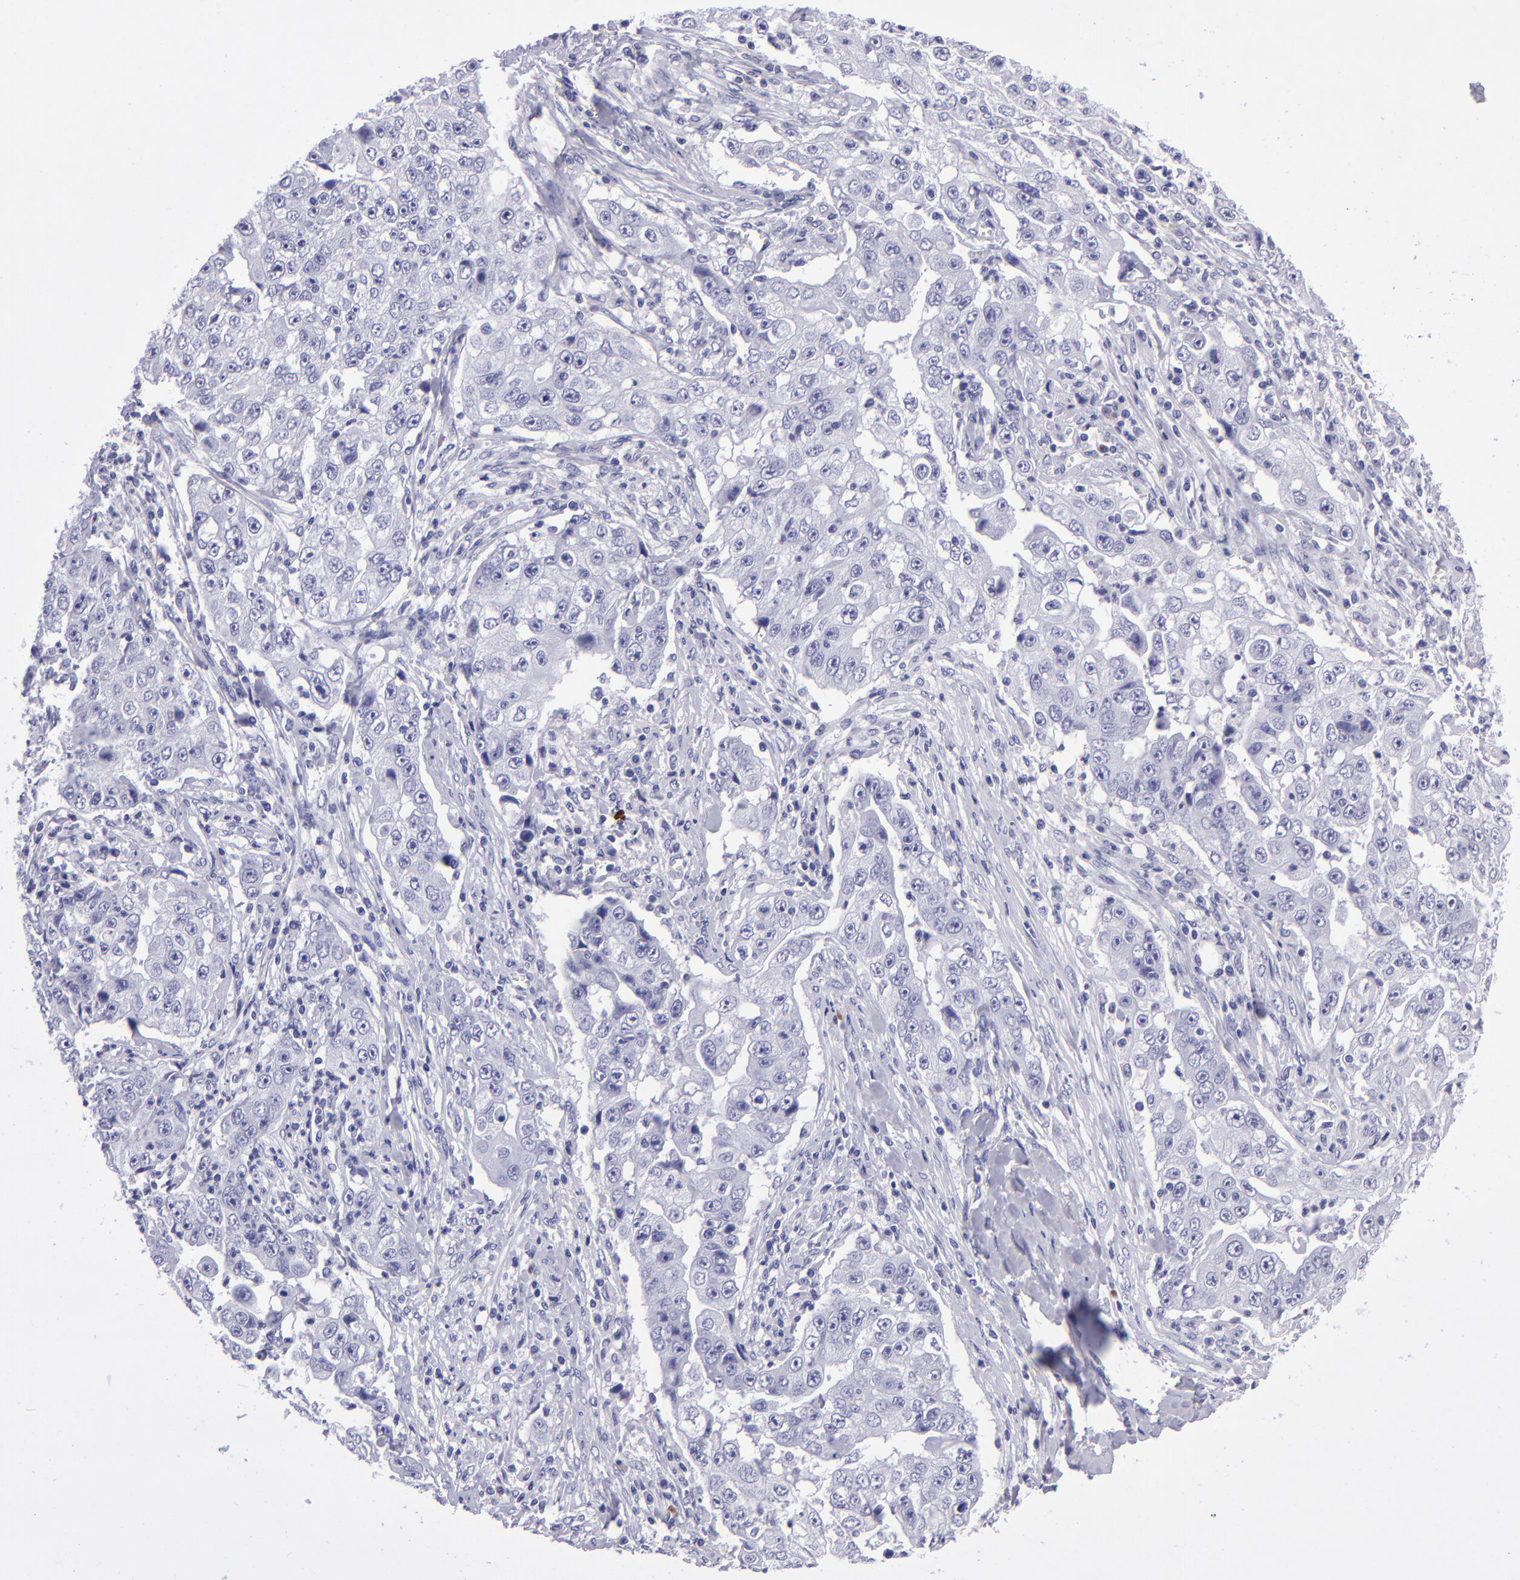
{"staining": {"intensity": "negative", "quantity": "none", "location": "none"}, "tissue": "lung cancer", "cell_type": "Tumor cells", "image_type": "cancer", "snomed": [{"axis": "morphology", "description": "Squamous cell carcinoma, NOS"}, {"axis": "topography", "description": "Lung"}], "caption": "Human lung cancer stained for a protein using IHC exhibits no staining in tumor cells.", "gene": "TYRP1", "patient": {"sex": "male", "age": 64}}